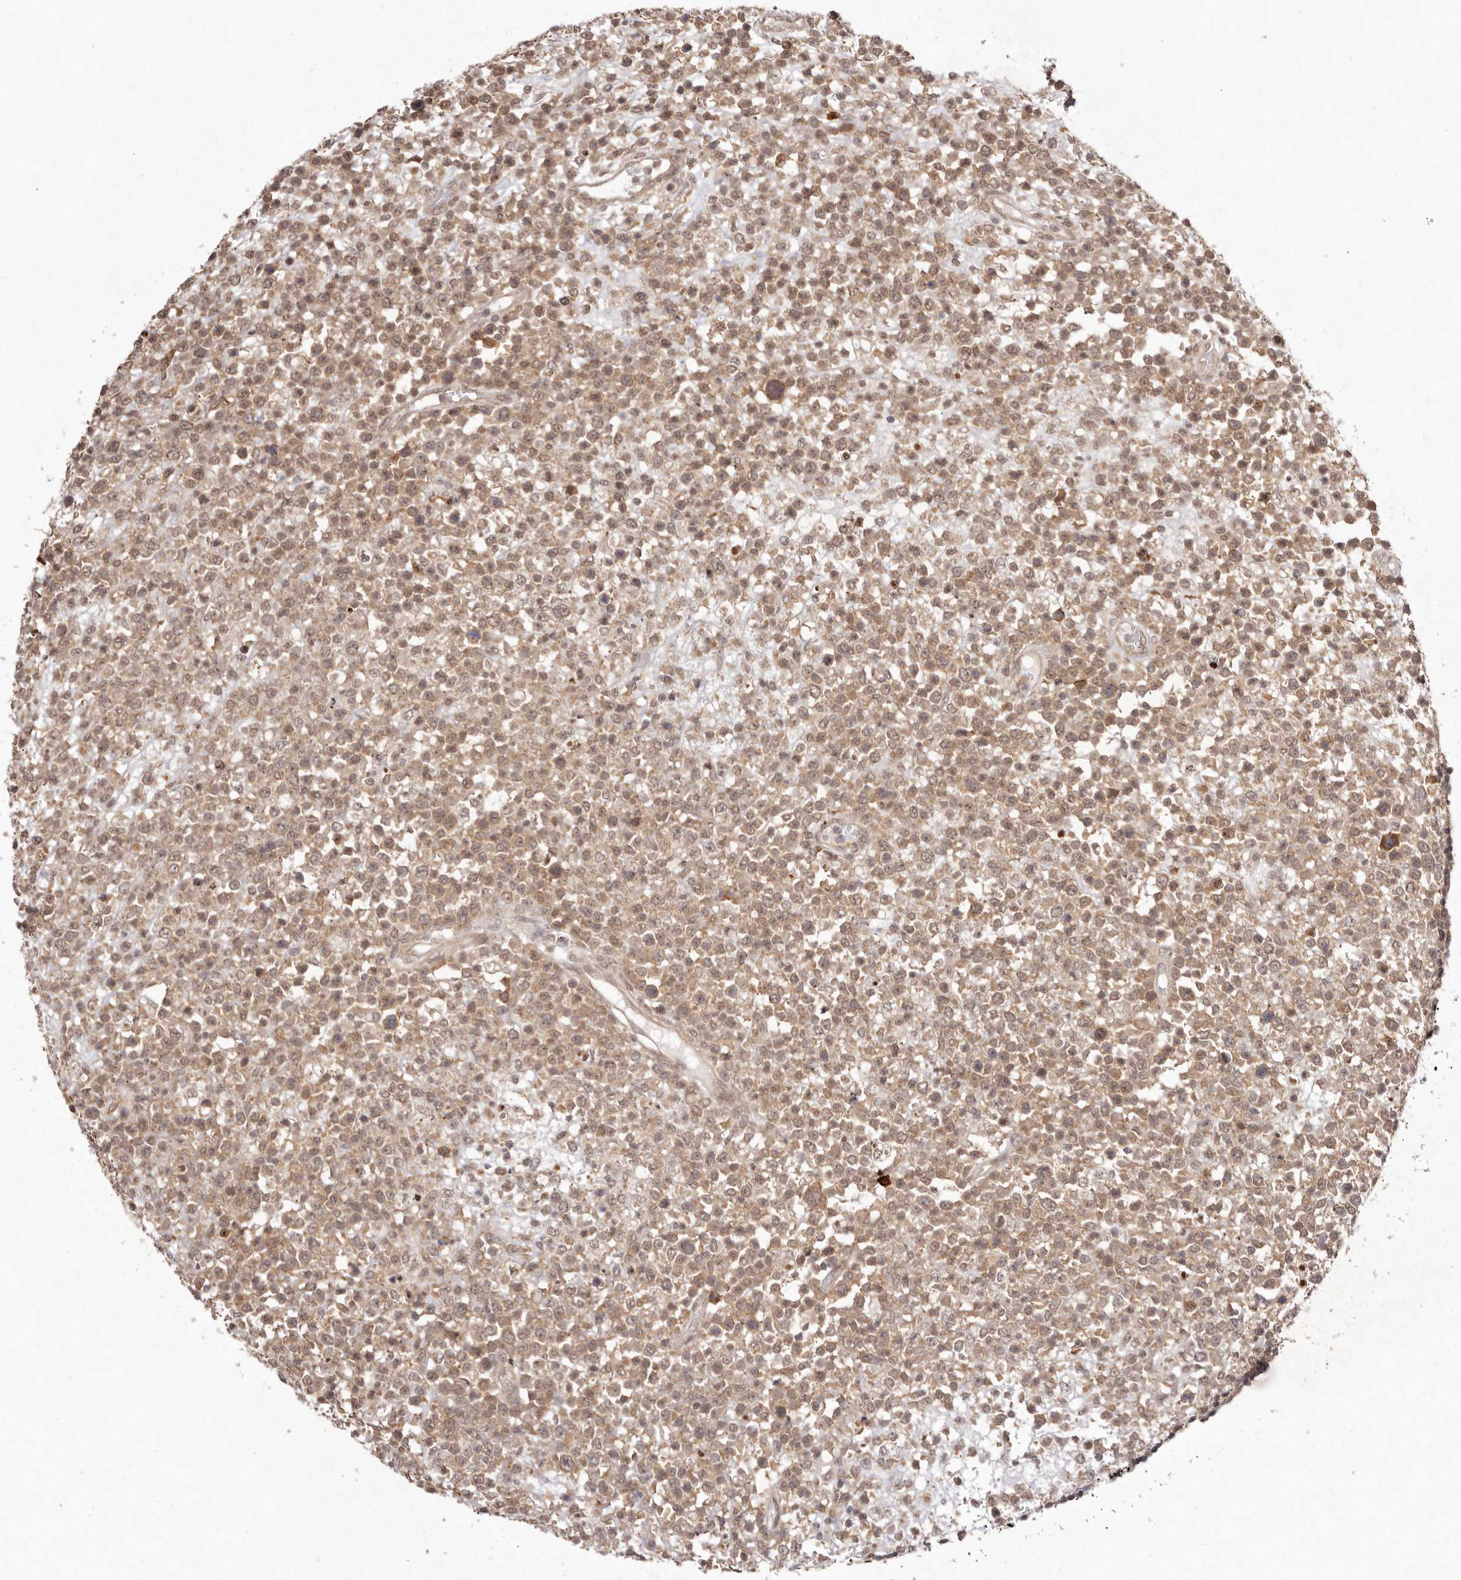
{"staining": {"intensity": "moderate", "quantity": ">75%", "location": "cytoplasmic/membranous"}, "tissue": "lymphoma", "cell_type": "Tumor cells", "image_type": "cancer", "snomed": [{"axis": "morphology", "description": "Malignant lymphoma, non-Hodgkin's type, High grade"}, {"axis": "topography", "description": "Colon"}], "caption": "Malignant lymphoma, non-Hodgkin's type (high-grade) stained with DAB immunohistochemistry (IHC) exhibits medium levels of moderate cytoplasmic/membranous expression in approximately >75% of tumor cells.", "gene": "BUD31", "patient": {"sex": "female", "age": 53}}